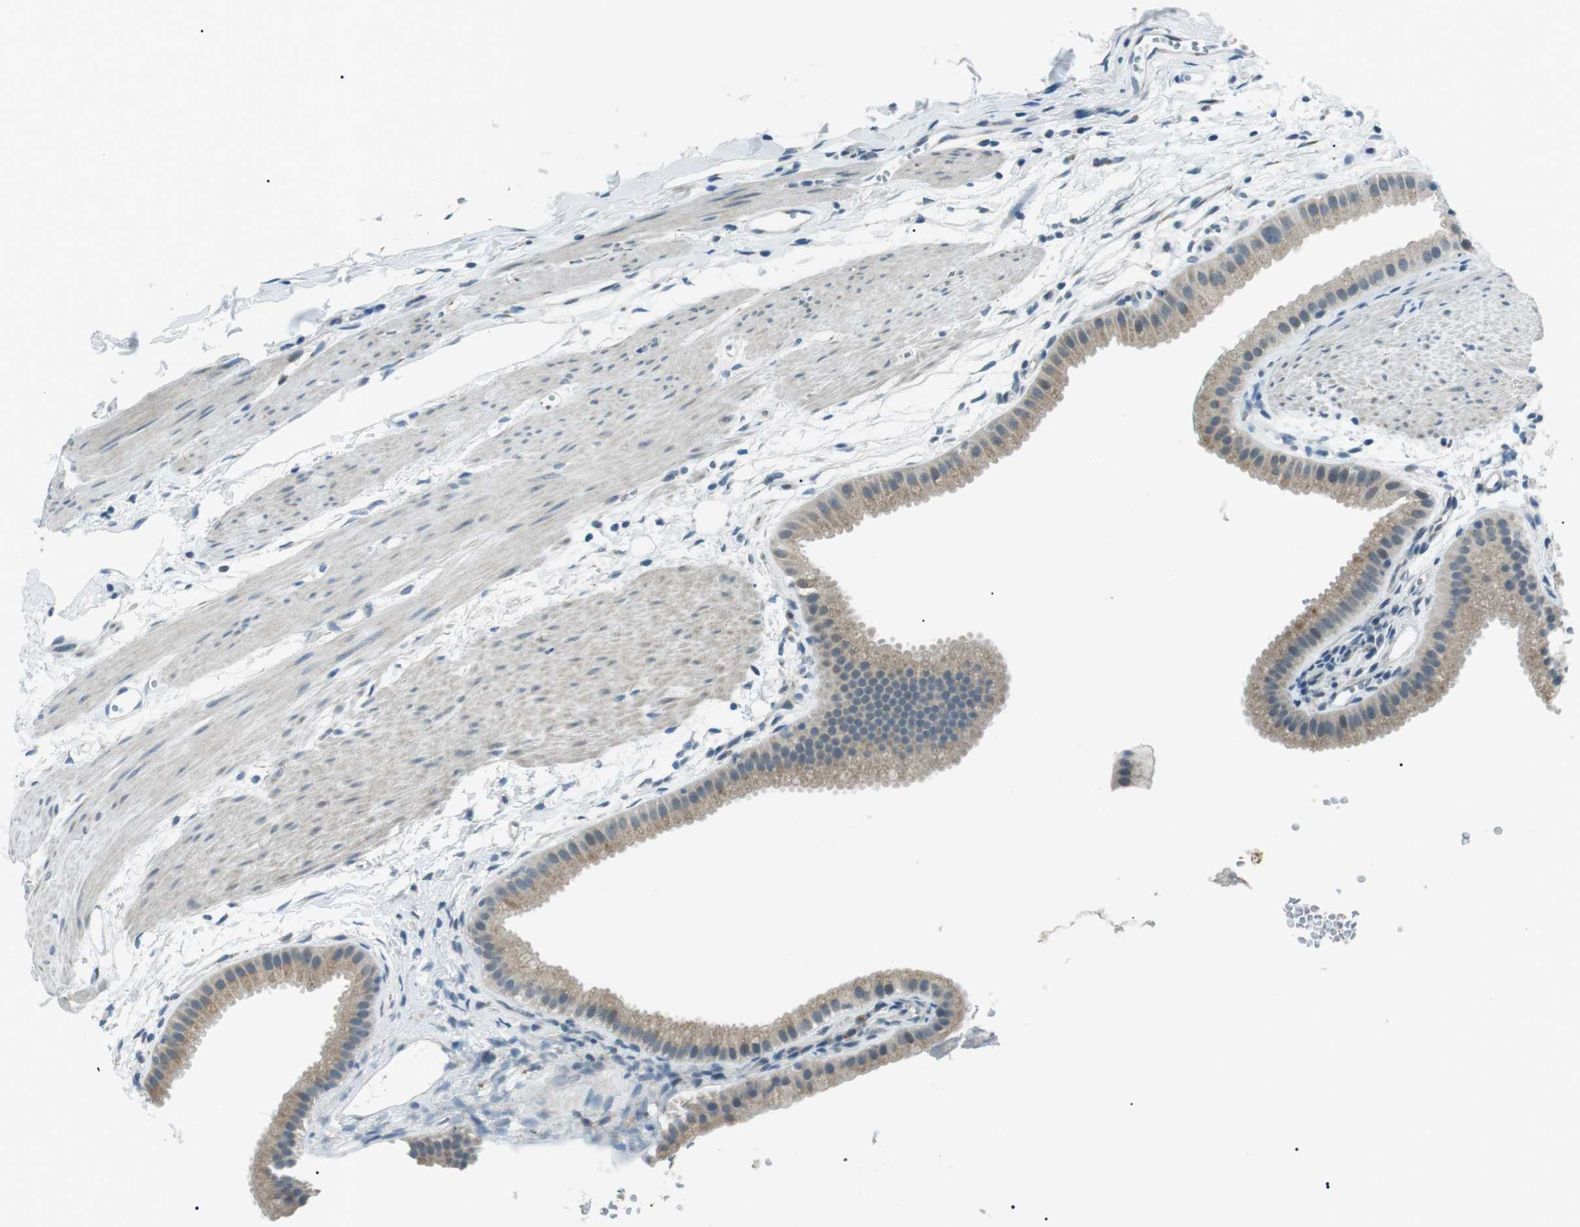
{"staining": {"intensity": "weak", "quantity": ">75%", "location": "cytoplasmic/membranous"}, "tissue": "gallbladder", "cell_type": "Glandular cells", "image_type": "normal", "snomed": [{"axis": "morphology", "description": "Normal tissue, NOS"}, {"axis": "topography", "description": "Gallbladder"}], "caption": "Immunohistochemical staining of unremarkable human gallbladder exhibits low levels of weak cytoplasmic/membranous positivity in about >75% of glandular cells.", "gene": "ENSG00000289724", "patient": {"sex": "female", "age": 64}}